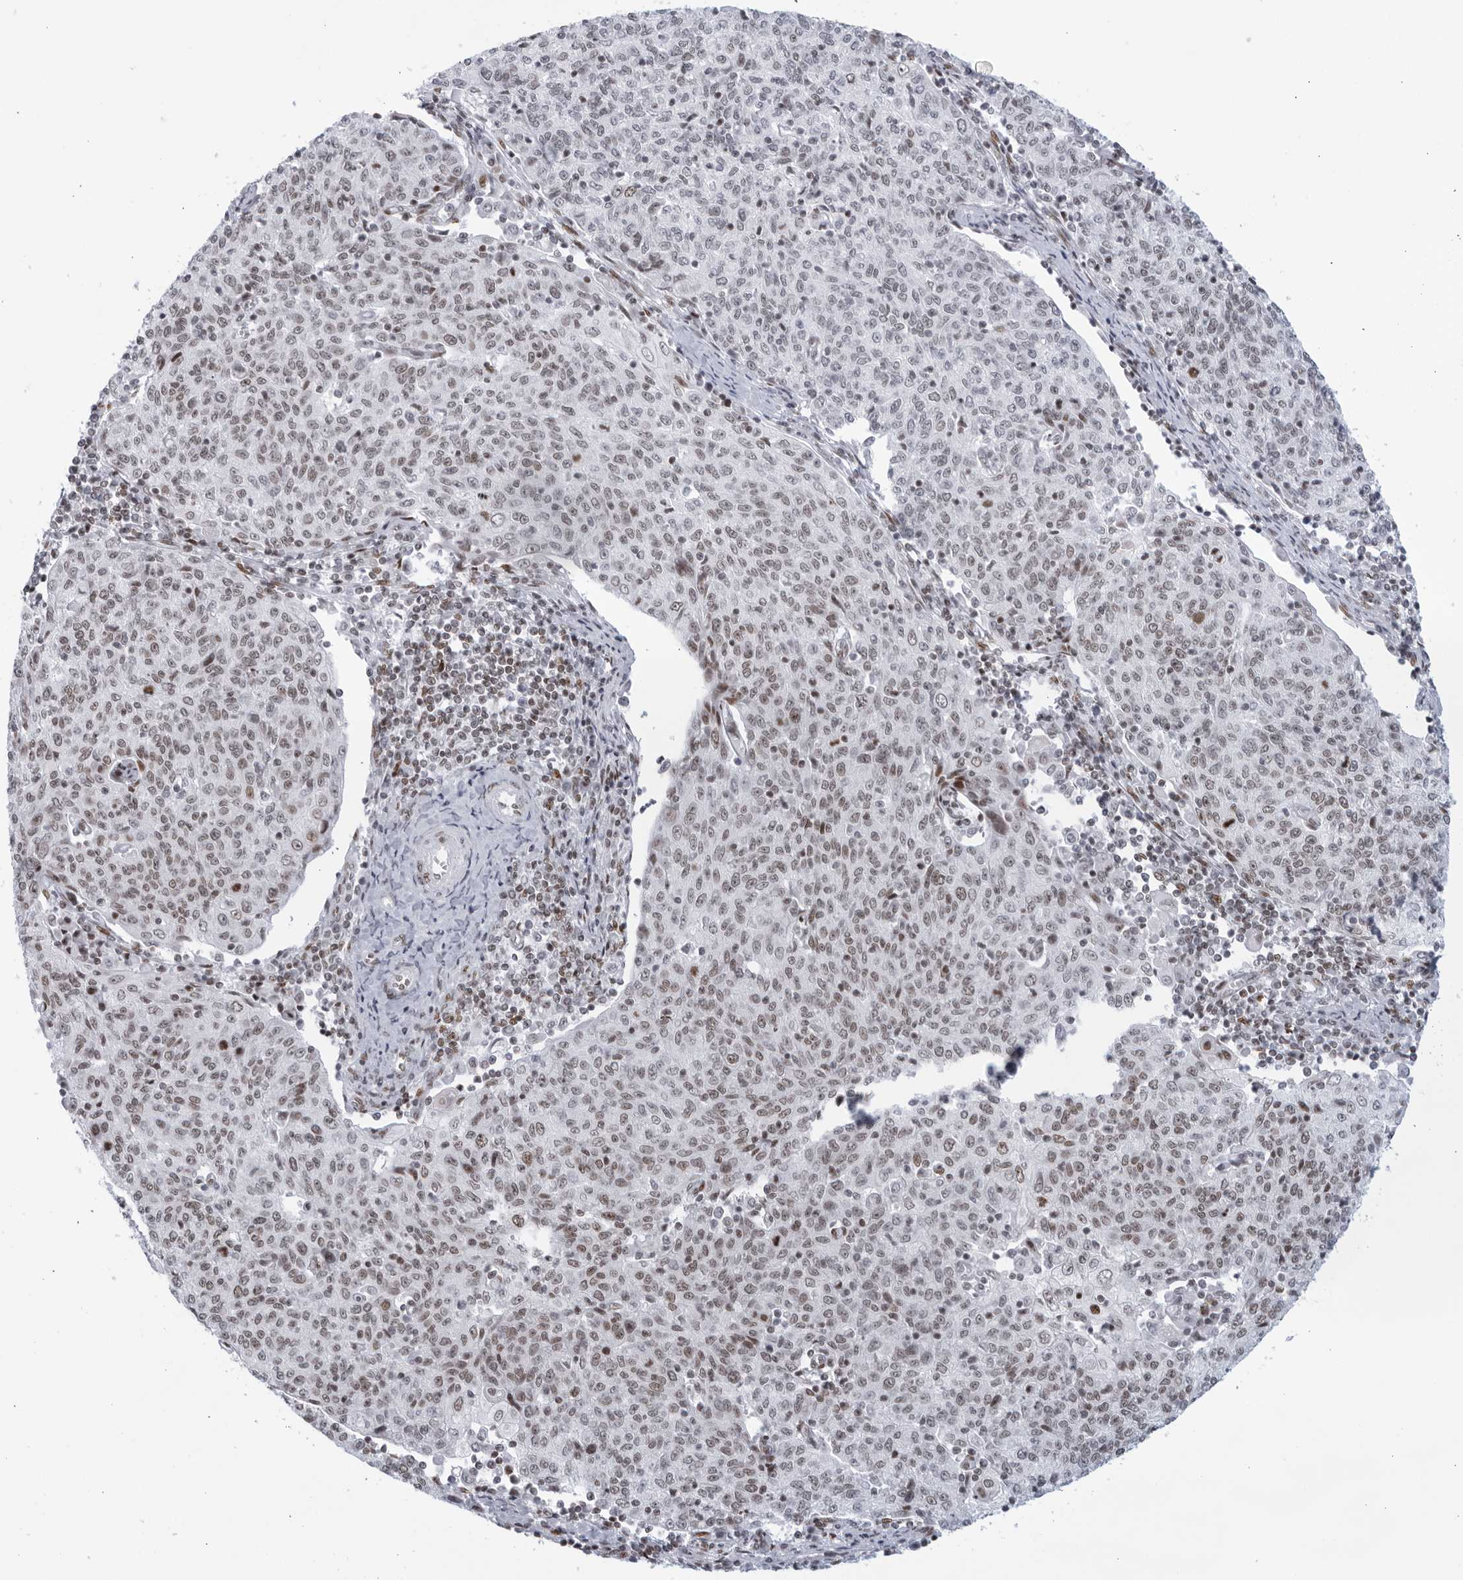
{"staining": {"intensity": "moderate", "quantity": "25%-75%", "location": "nuclear"}, "tissue": "cervical cancer", "cell_type": "Tumor cells", "image_type": "cancer", "snomed": [{"axis": "morphology", "description": "Squamous cell carcinoma, NOS"}, {"axis": "topography", "description": "Cervix"}], "caption": "A medium amount of moderate nuclear staining is identified in about 25%-75% of tumor cells in squamous cell carcinoma (cervical) tissue.", "gene": "HP1BP3", "patient": {"sex": "female", "age": 48}}